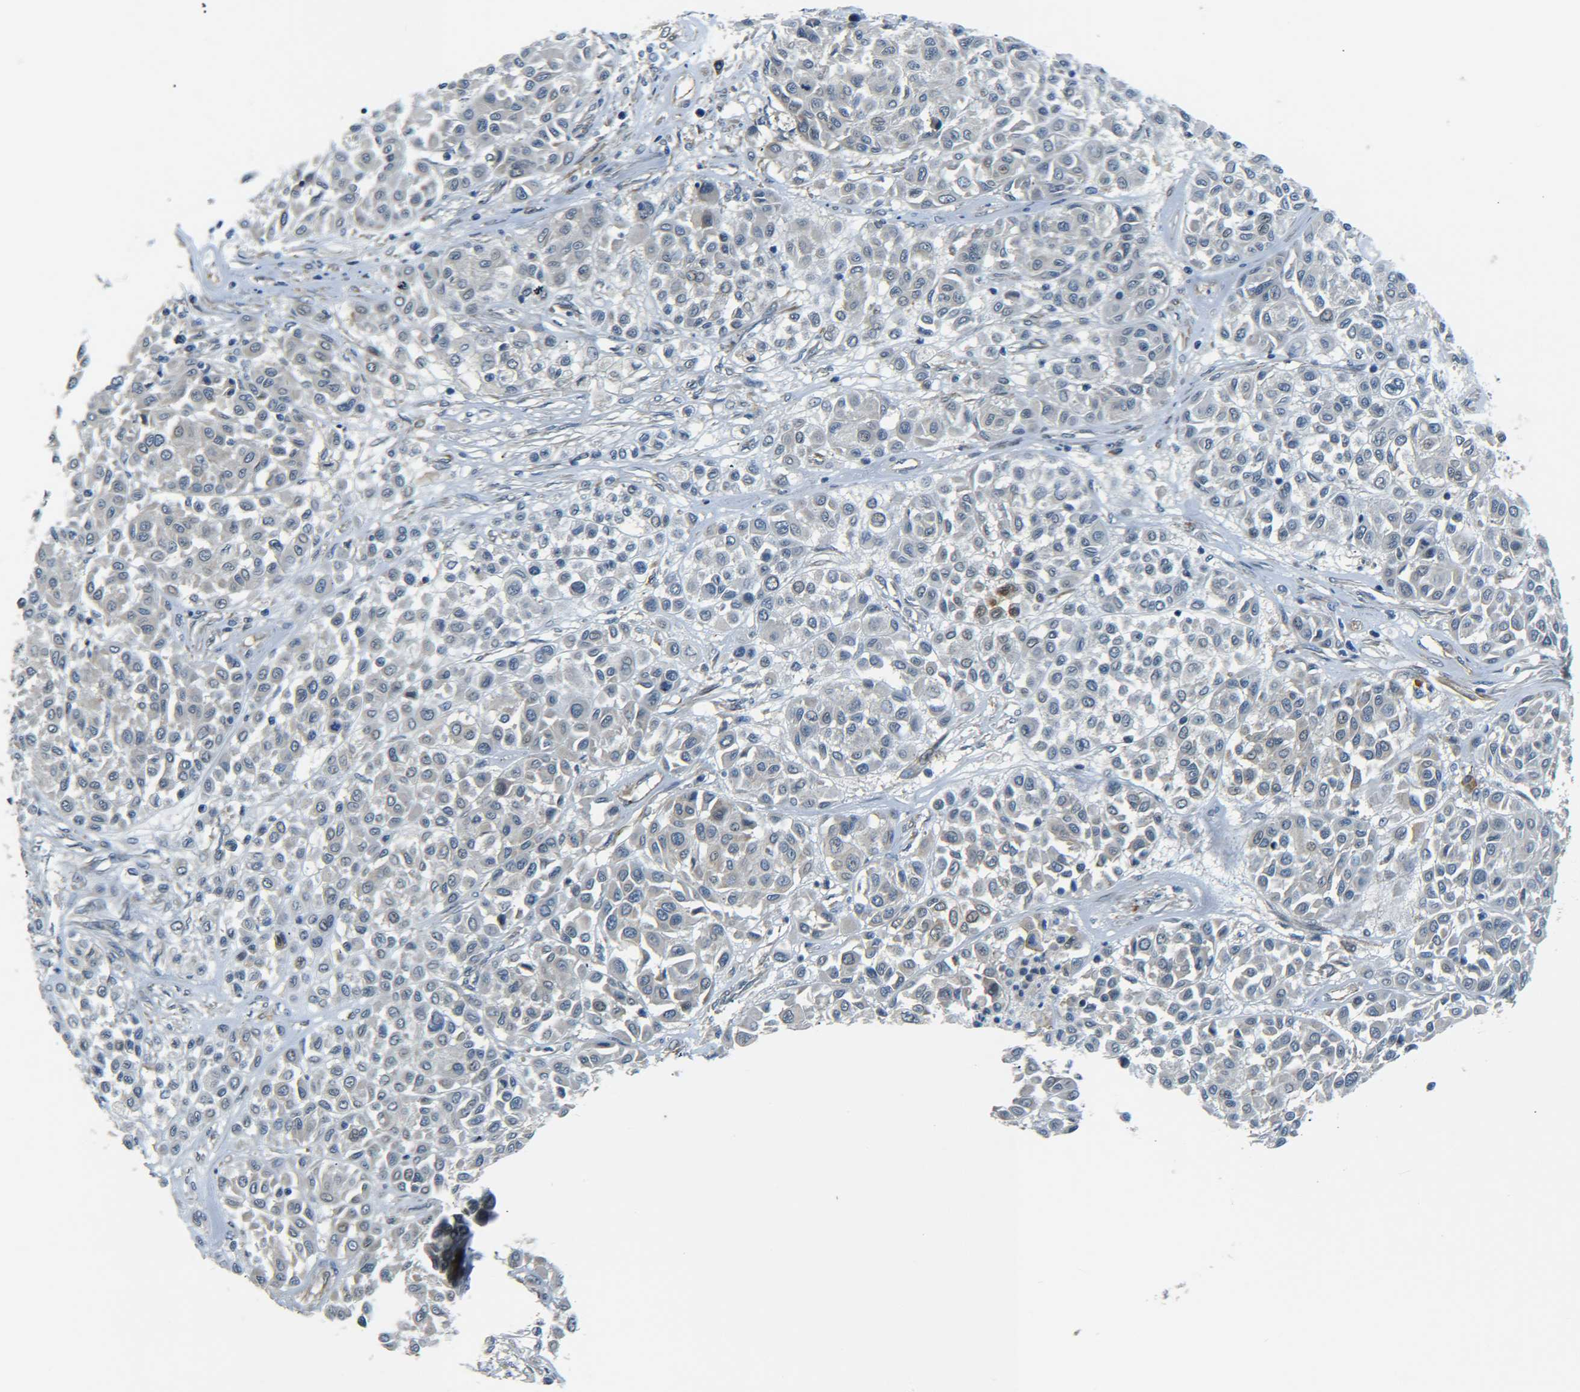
{"staining": {"intensity": "negative", "quantity": "none", "location": "none"}, "tissue": "melanoma", "cell_type": "Tumor cells", "image_type": "cancer", "snomed": [{"axis": "morphology", "description": "Malignant melanoma, Metastatic site"}, {"axis": "topography", "description": "Soft tissue"}], "caption": "Tumor cells show no significant staining in malignant melanoma (metastatic site).", "gene": "MEIS1", "patient": {"sex": "male", "age": 41}}